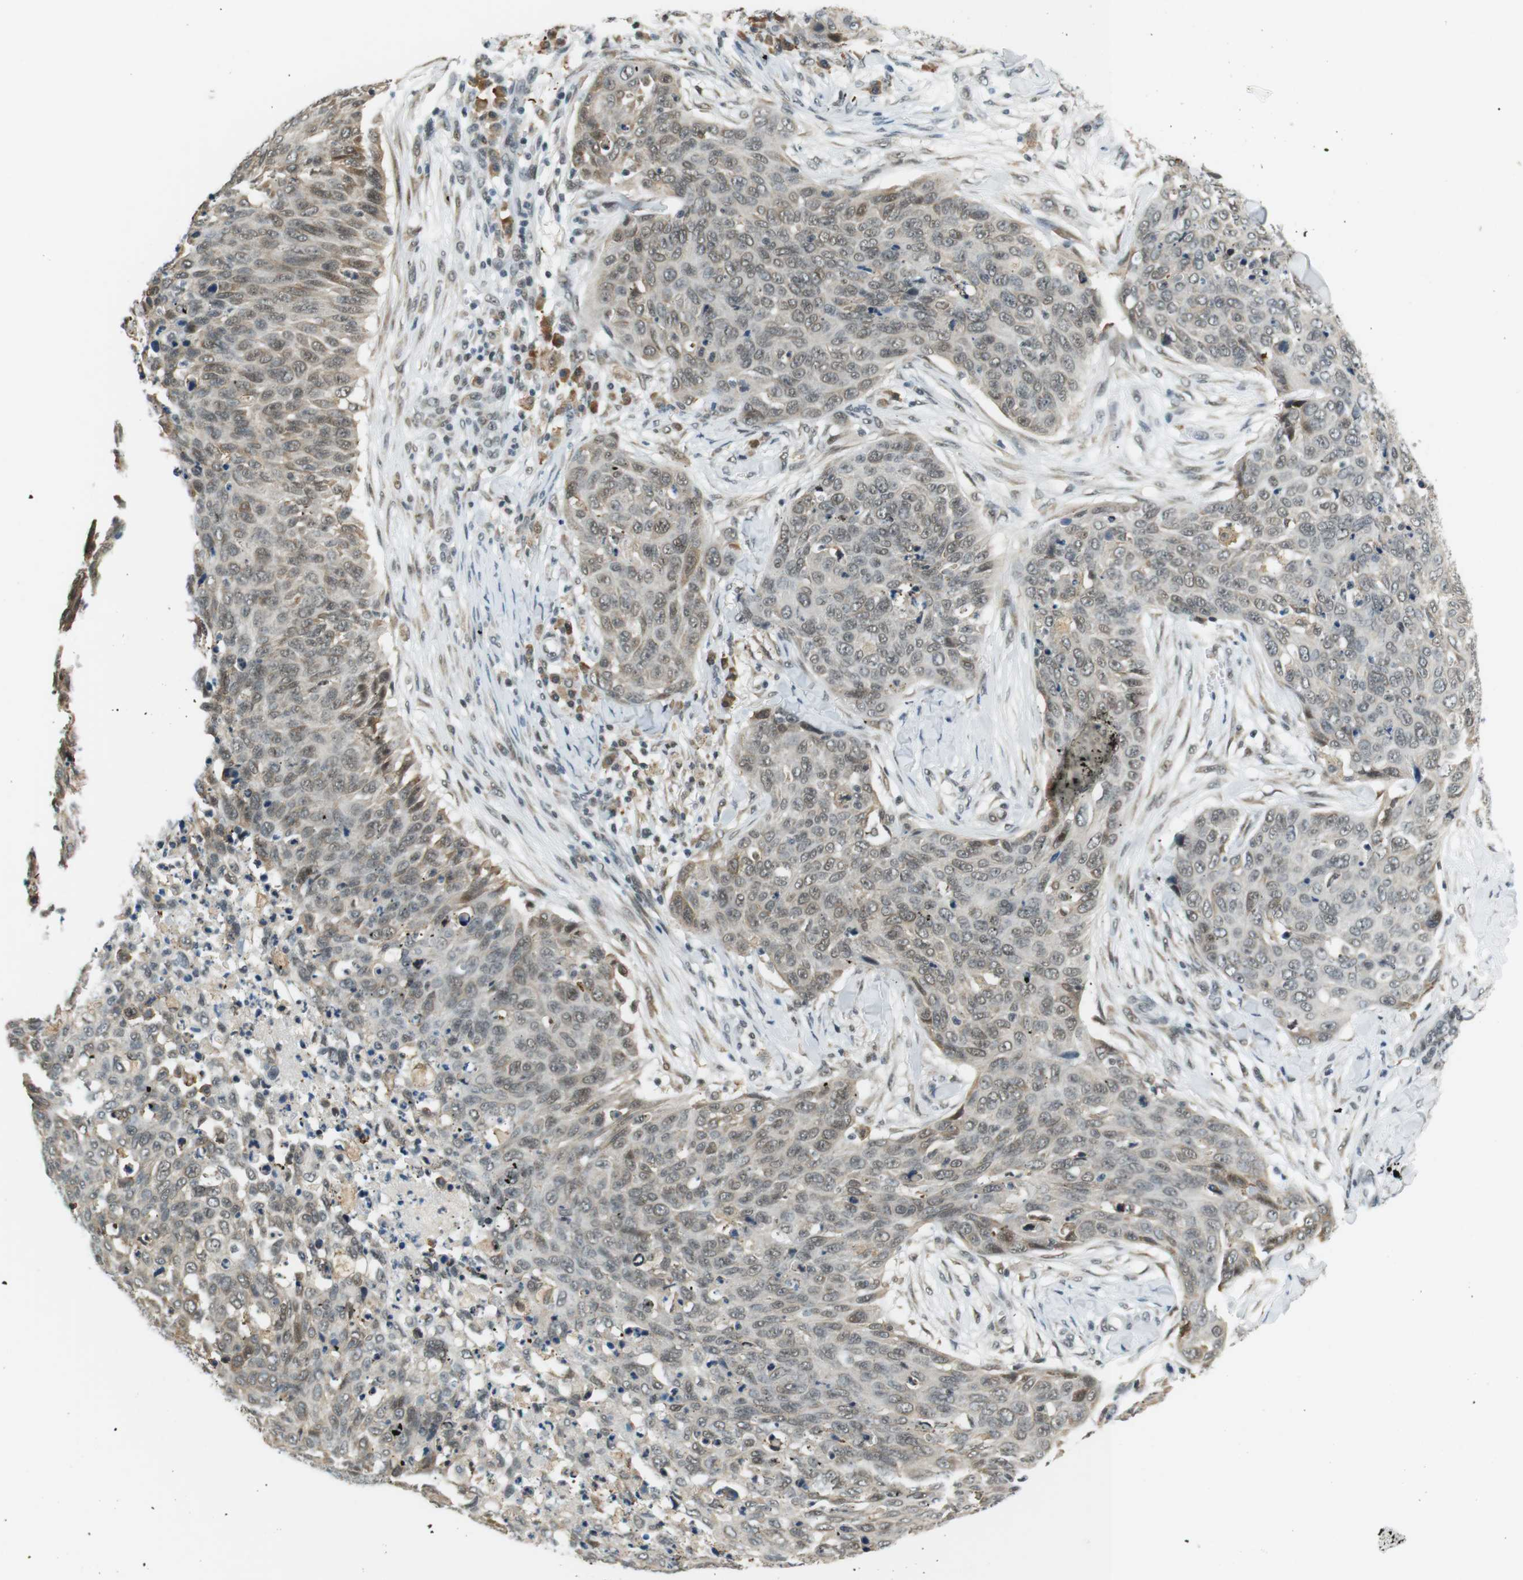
{"staining": {"intensity": "weak", "quantity": ">75%", "location": "nuclear"}, "tissue": "skin cancer", "cell_type": "Tumor cells", "image_type": "cancer", "snomed": [{"axis": "morphology", "description": "Squamous cell carcinoma in situ, NOS"}, {"axis": "morphology", "description": "Squamous cell carcinoma, NOS"}, {"axis": "topography", "description": "Skin"}], "caption": "The histopathology image reveals immunohistochemical staining of squamous cell carcinoma (skin). There is weak nuclear staining is identified in approximately >75% of tumor cells.", "gene": "RNF38", "patient": {"sex": "male", "age": 93}}